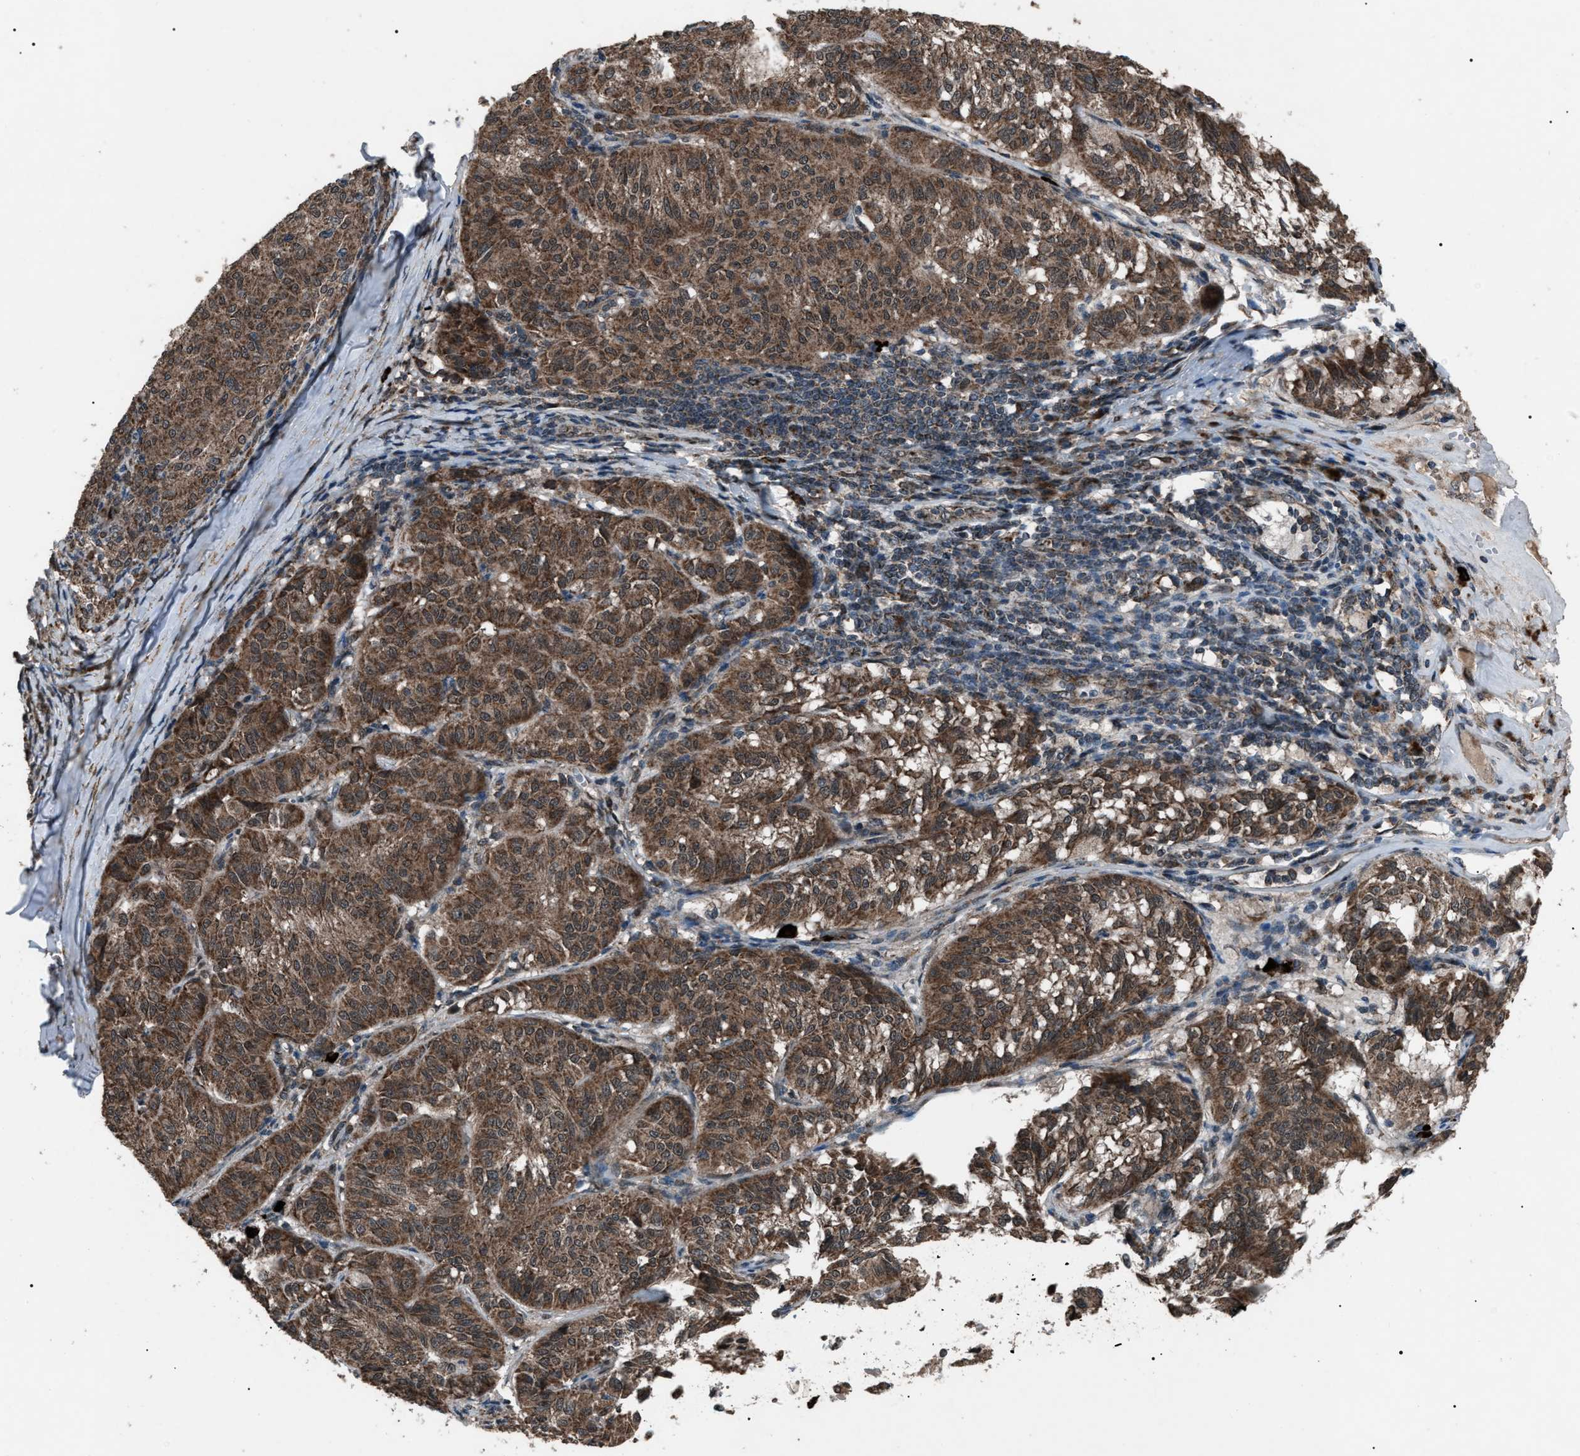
{"staining": {"intensity": "strong", "quantity": ">75%", "location": "cytoplasmic/membranous"}, "tissue": "melanoma", "cell_type": "Tumor cells", "image_type": "cancer", "snomed": [{"axis": "morphology", "description": "Malignant melanoma, NOS"}, {"axis": "topography", "description": "Skin"}], "caption": "Immunohistochemistry staining of malignant melanoma, which reveals high levels of strong cytoplasmic/membranous positivity in approximately >75% of tumor cells indicating strong cytoplasmic/membranous protein positivity. The staining was performed using DAB (3,3'-diaminobenzidine) (brown) for protein detection and nuclei were counterstained in hematoxylin (blue).", "gene": "ZFAND2A", "patient": {"sex": "female", "age": 72}}